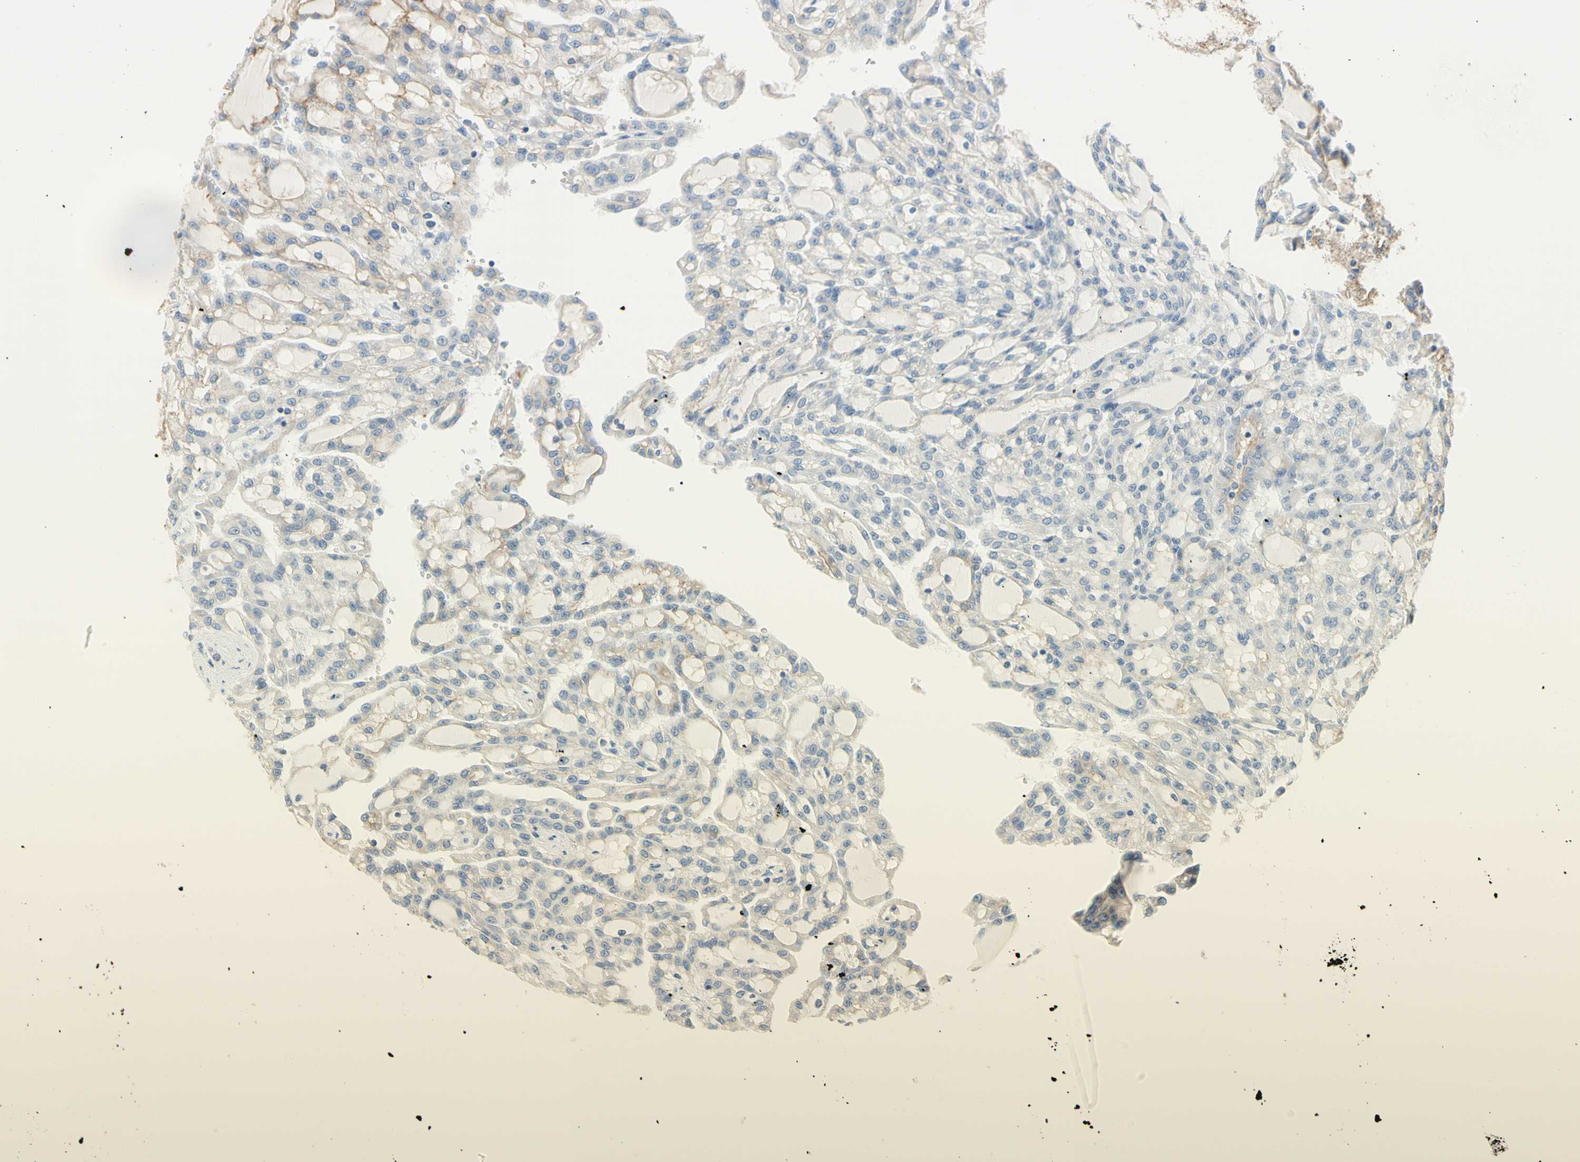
{"staining": {"intensity": "moderate", "quantity": "<25%", "location": "cytoplasmic/membranous"}, "tissue": "renal cancer", "cell_type": "Tumor cells", "image_type": "cancer", "snomed": [{"axis": "morphology", "description": "Adenocarcinoma, NOS"}, {"axis": "topography", "description": "Kidney"}], "caption": "A brown stain shows moderate cytoplasmic/membranous staining of a protein in renal cancer (adenocarcinoma) tumor cells.", "gene": "NECTIN4", "patient": {"sex": "male", "age": 63}}